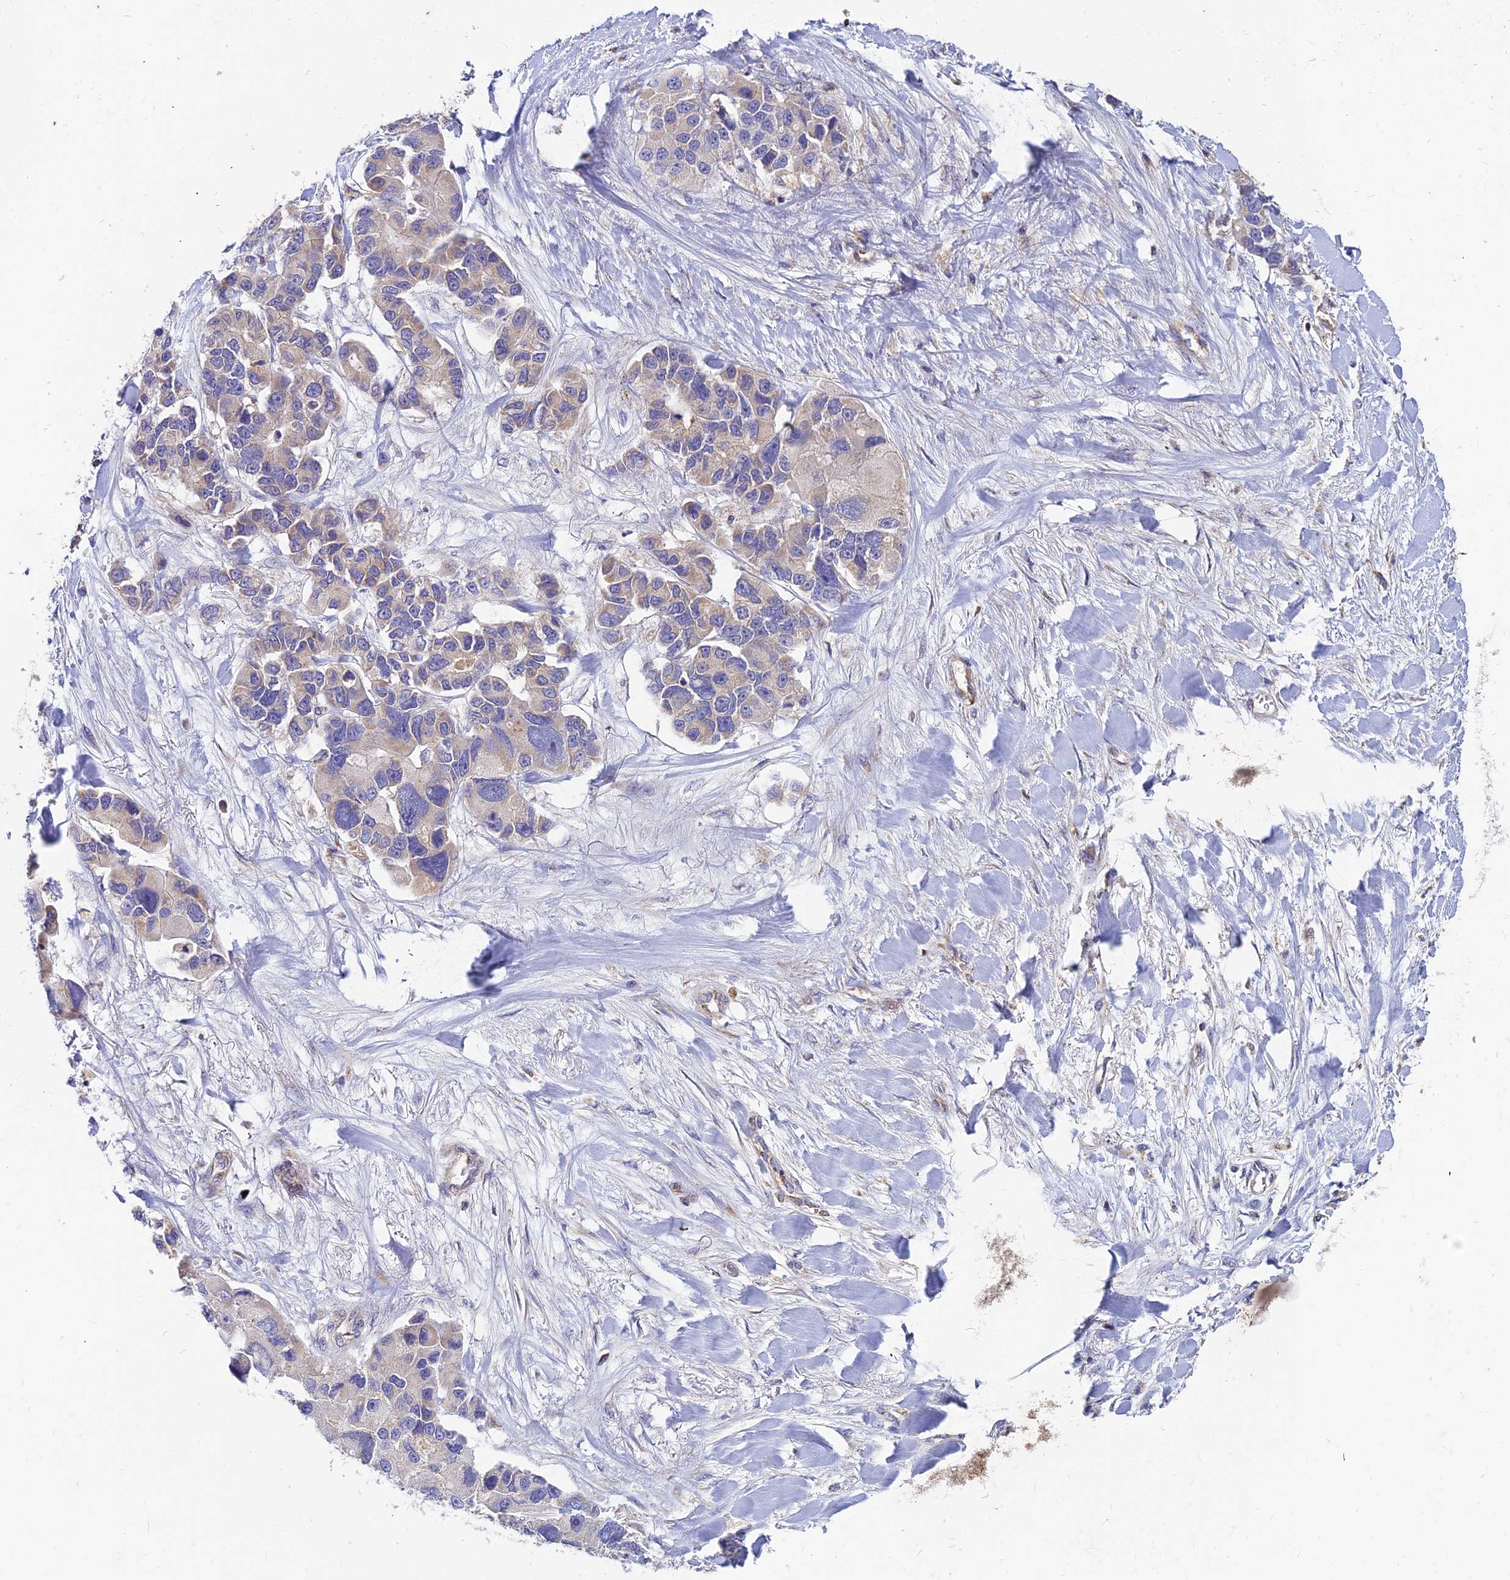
{"staining": {"intensity": "negative", "quantity": "none", "location": "none"}, "tissue": "lung cancer", "cell_type": "Tumor cells", "image_type": "cancer", "snomed": [{"axis": "morphology", "description": "Adenocarcinoma, NOS"}, {"axis": "topography", "description": "Lung"}], "caption": "High magnification brightfield microscopy of lung cancer stained with DAB (3,3'-diaminobenzidine) (brown) and counterstained with hematoxylin (blue): tumor cells show no significant staining.", "gene": "ASPHD1", "patient": {"sex": "female", "age": 54}}